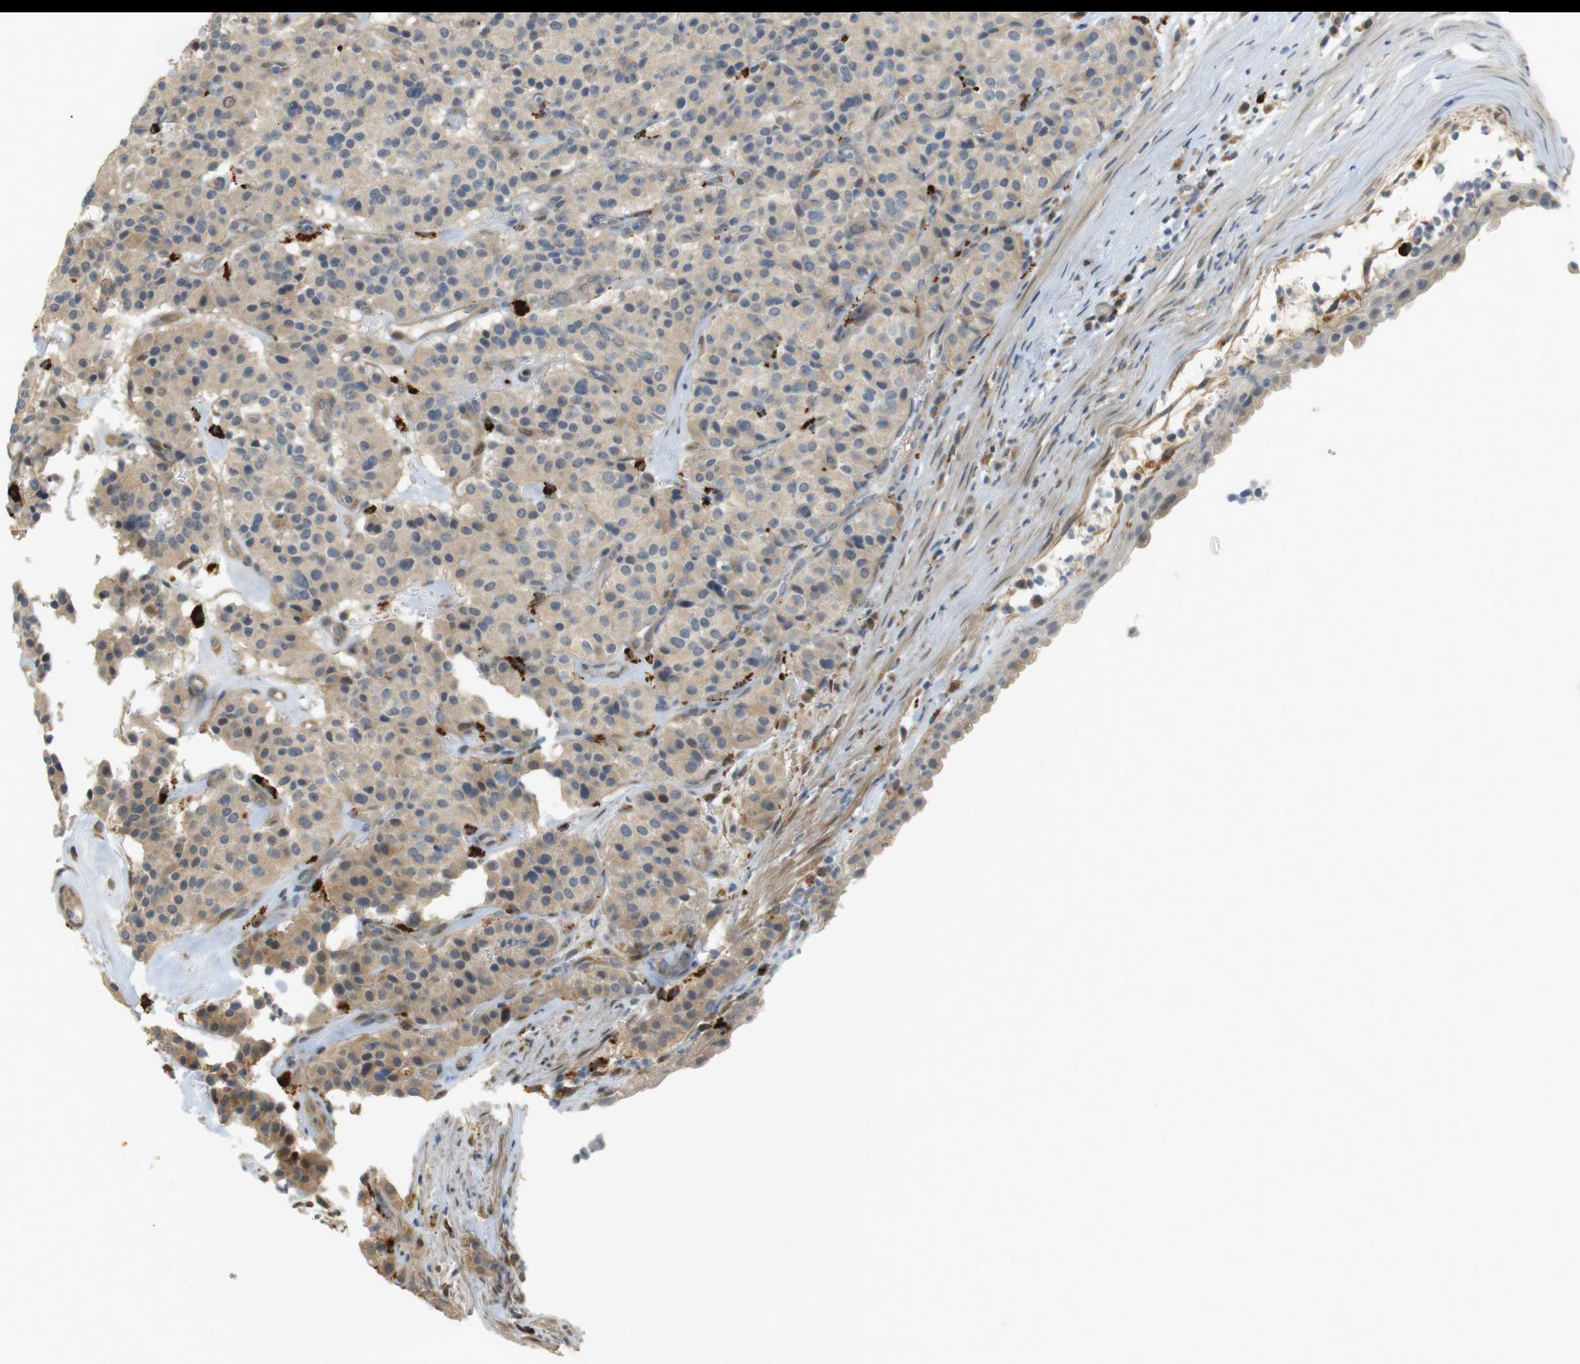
{"staining": {"intensity": "moderate", "quantity": ">75%", "location": "cytoplasmic/membranous"}, "tissue": "carcinoid", "cell_type": "Tumor cells", "image_type": "cancer", "snomed": [{"axis": "morphology", "description": "Carcinoid, malignant, NOS"}, {"axis": "topography", "description": "Lung"}], "caption": "Carcinoid stained for a protein (brown) demonstrates moderate cytoplasmic/membranous positive positivity in approximately >75% of tumor cells.", "gene": "TSPAN9", "patient": {"sex": "male", "age": 30}}